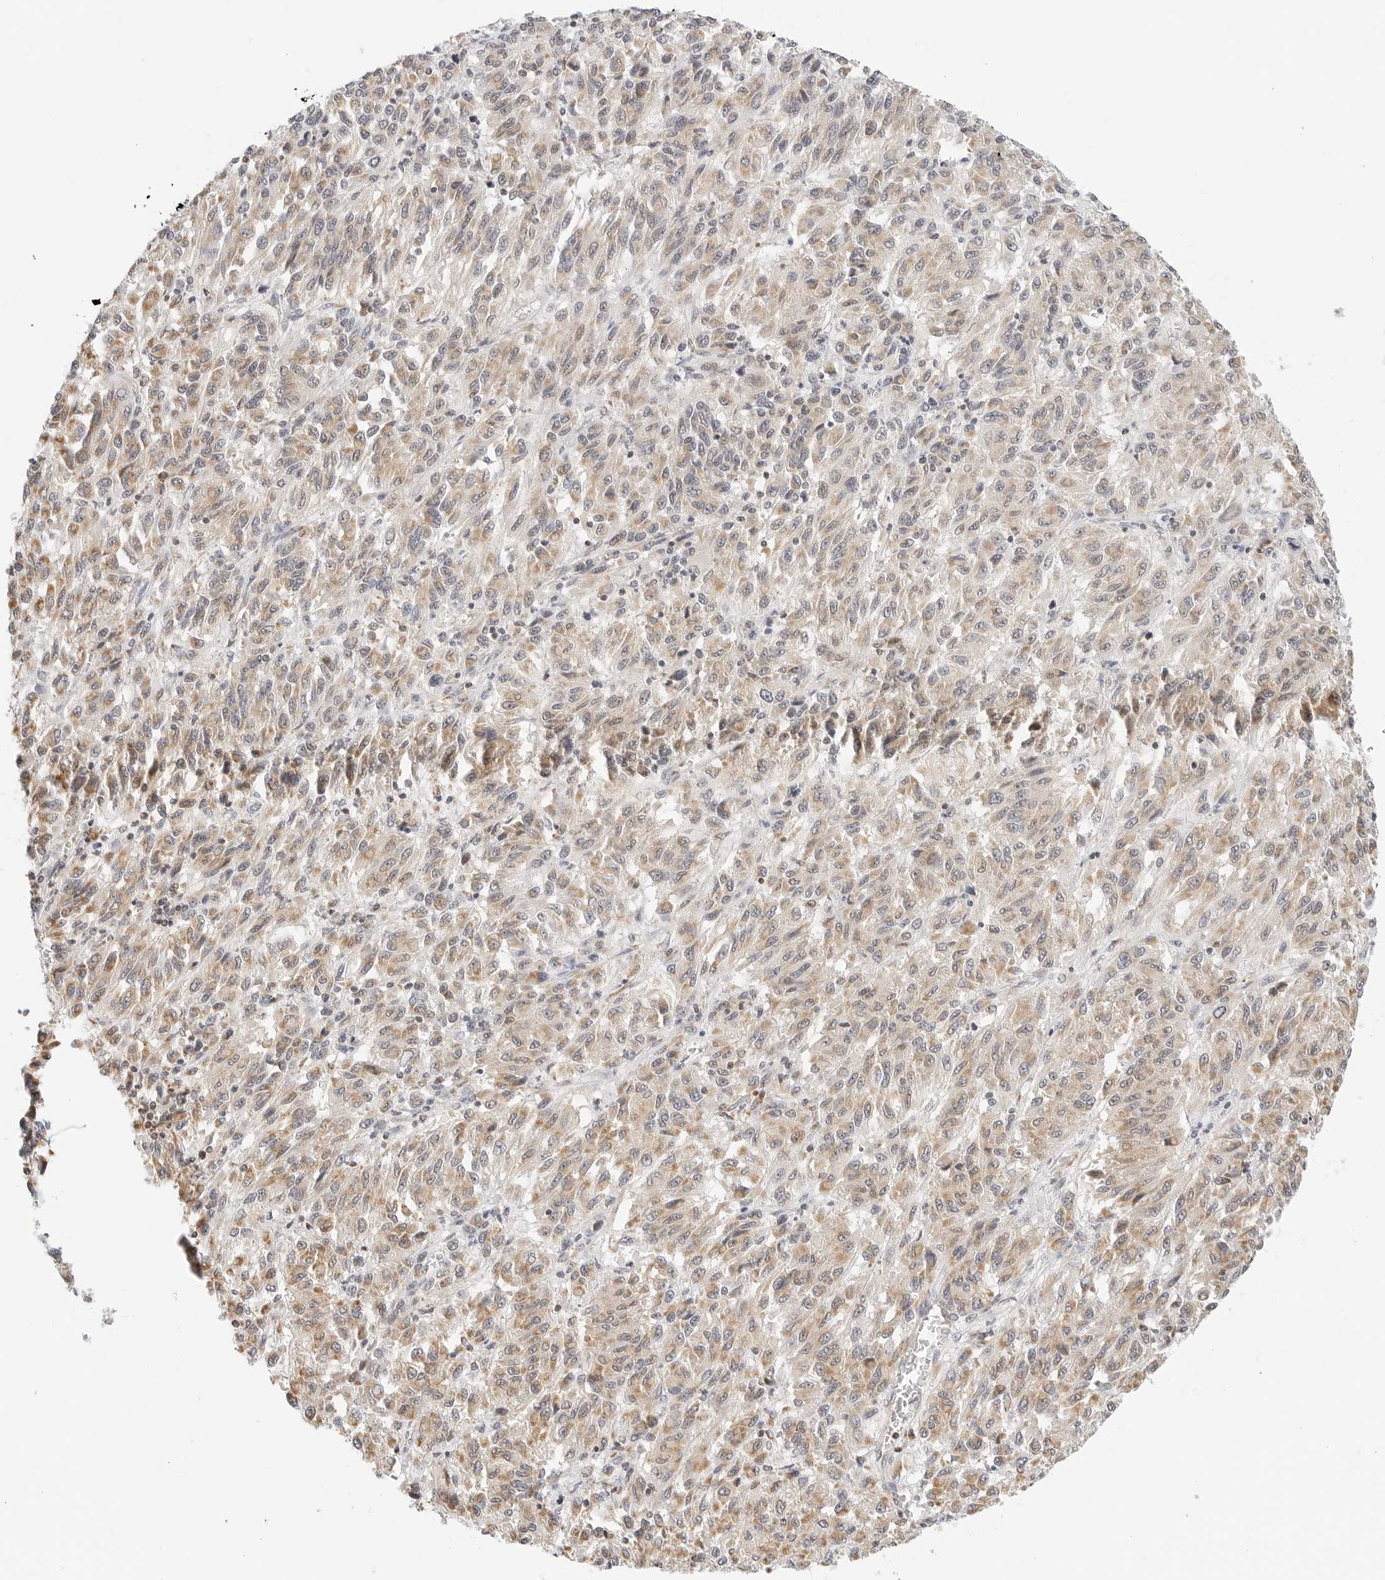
{"staining": {"intensity": "weak", "quantity": ">75%", "location": "cytoplasmic/membranous"}, "tissue": "melanoma", "cell_type": "Tumor cells", "image_type": "cancer", "snomed": [{"axis": "morphology", "description": "Malignant melanoma, Metastatic site"}, {"axis": "topography", "description": "Lung"}], "caption": "Brown immunohistochemical staining in melanoma exhibits weak cytoplasmic/membranous staining in about >75% of tumor cells.", "gene": "ATL1", "patient": {"sex": "male", "age": 64}}